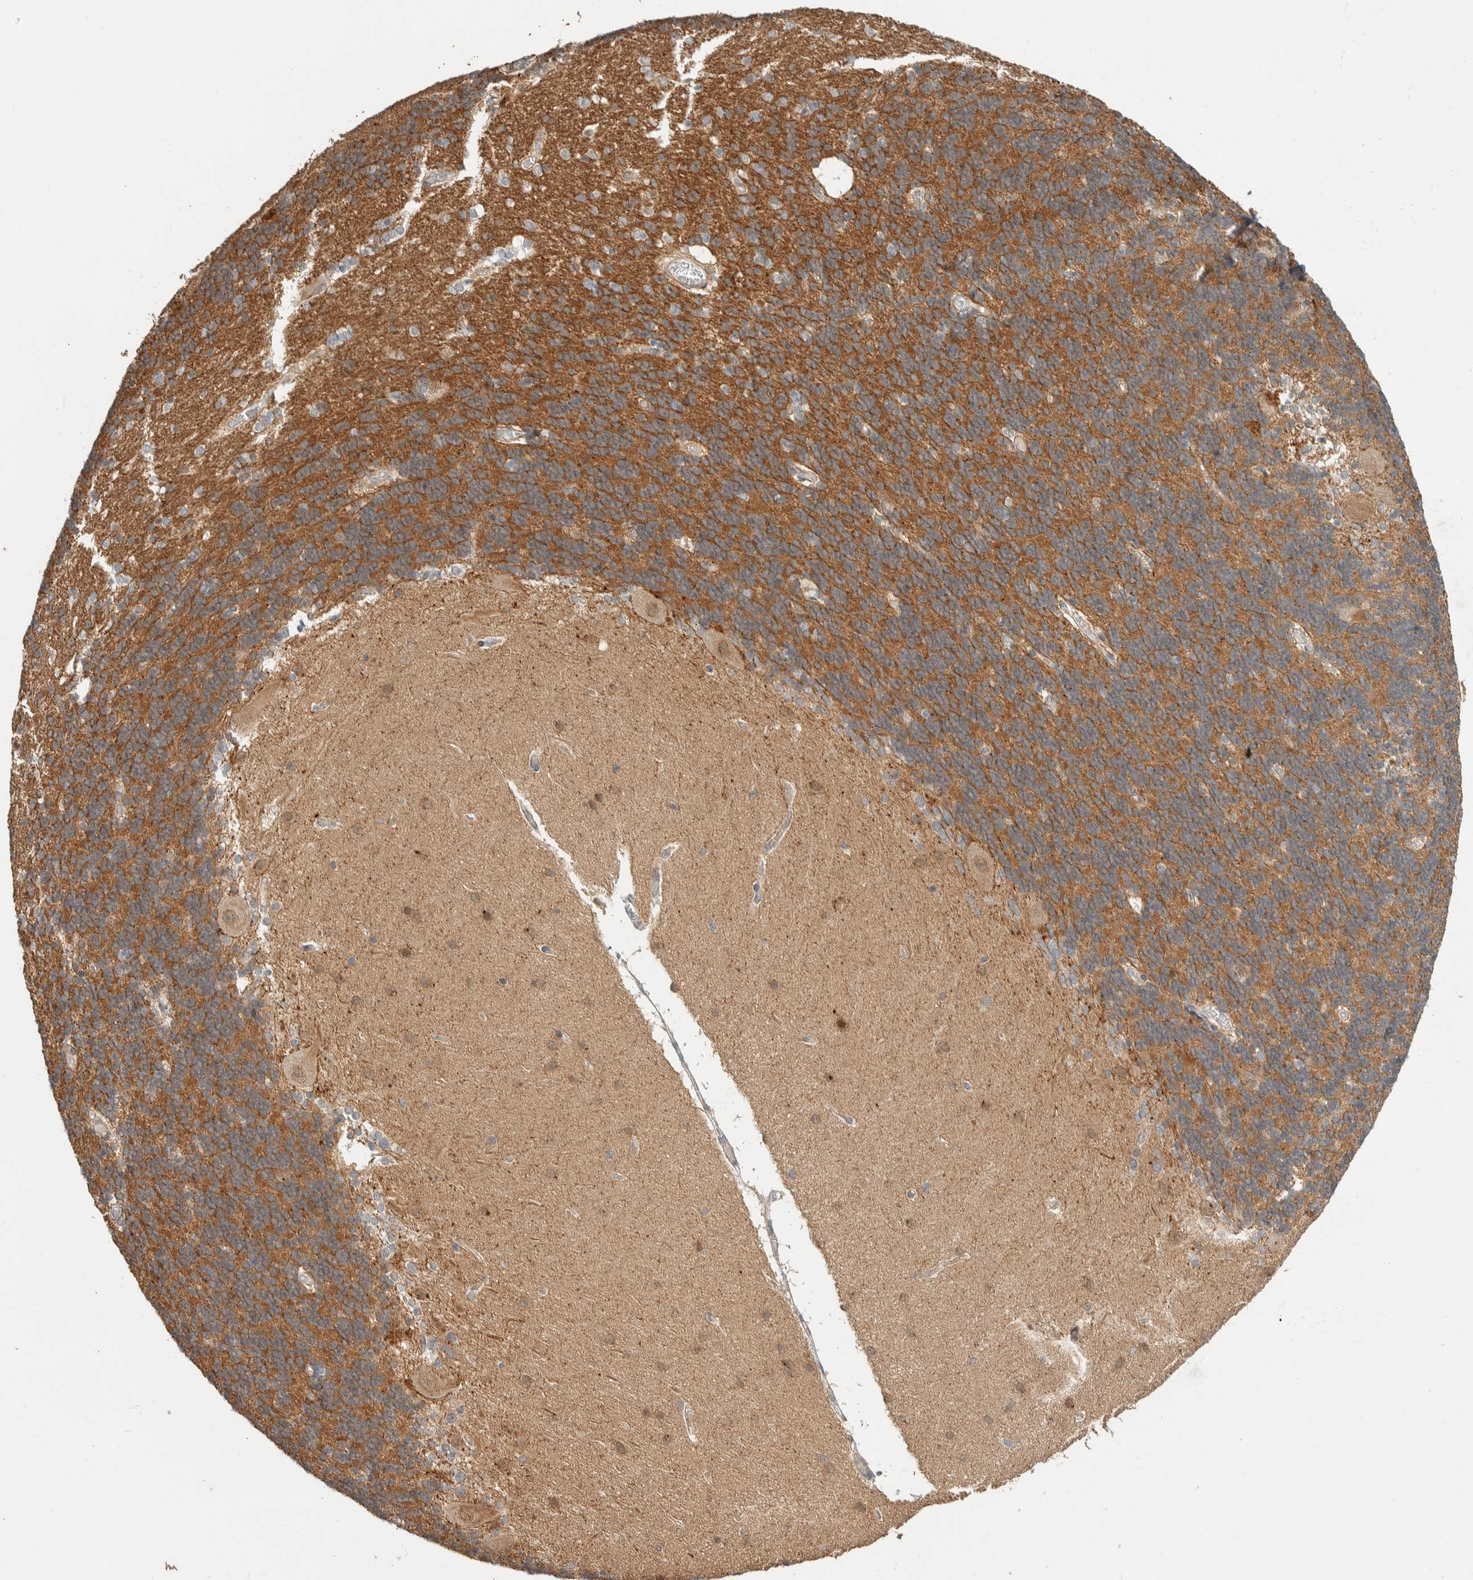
{"staining": {"intensity": "moderate", "quantity": ">75%", "location": "cytoplasmic/membranous"}, "tissue": "cerebellum", "cell_type": "Cells in granular layer", "image_type": "normal", "snomed": [{"axis": "morphology", "description": "Normal tissue, NOS"}, {"axis": "topography", "description": "Cerebellum"}], "caption": "Immunohistochemistry (DAB) staining of unremarkable cerebellum shows moderate cytoplasmic/membranous protein expression in approximately >75% of cells in granular layer.", "gene": "ZBTB2", "patient": {"sex": "female", "age": 54}}